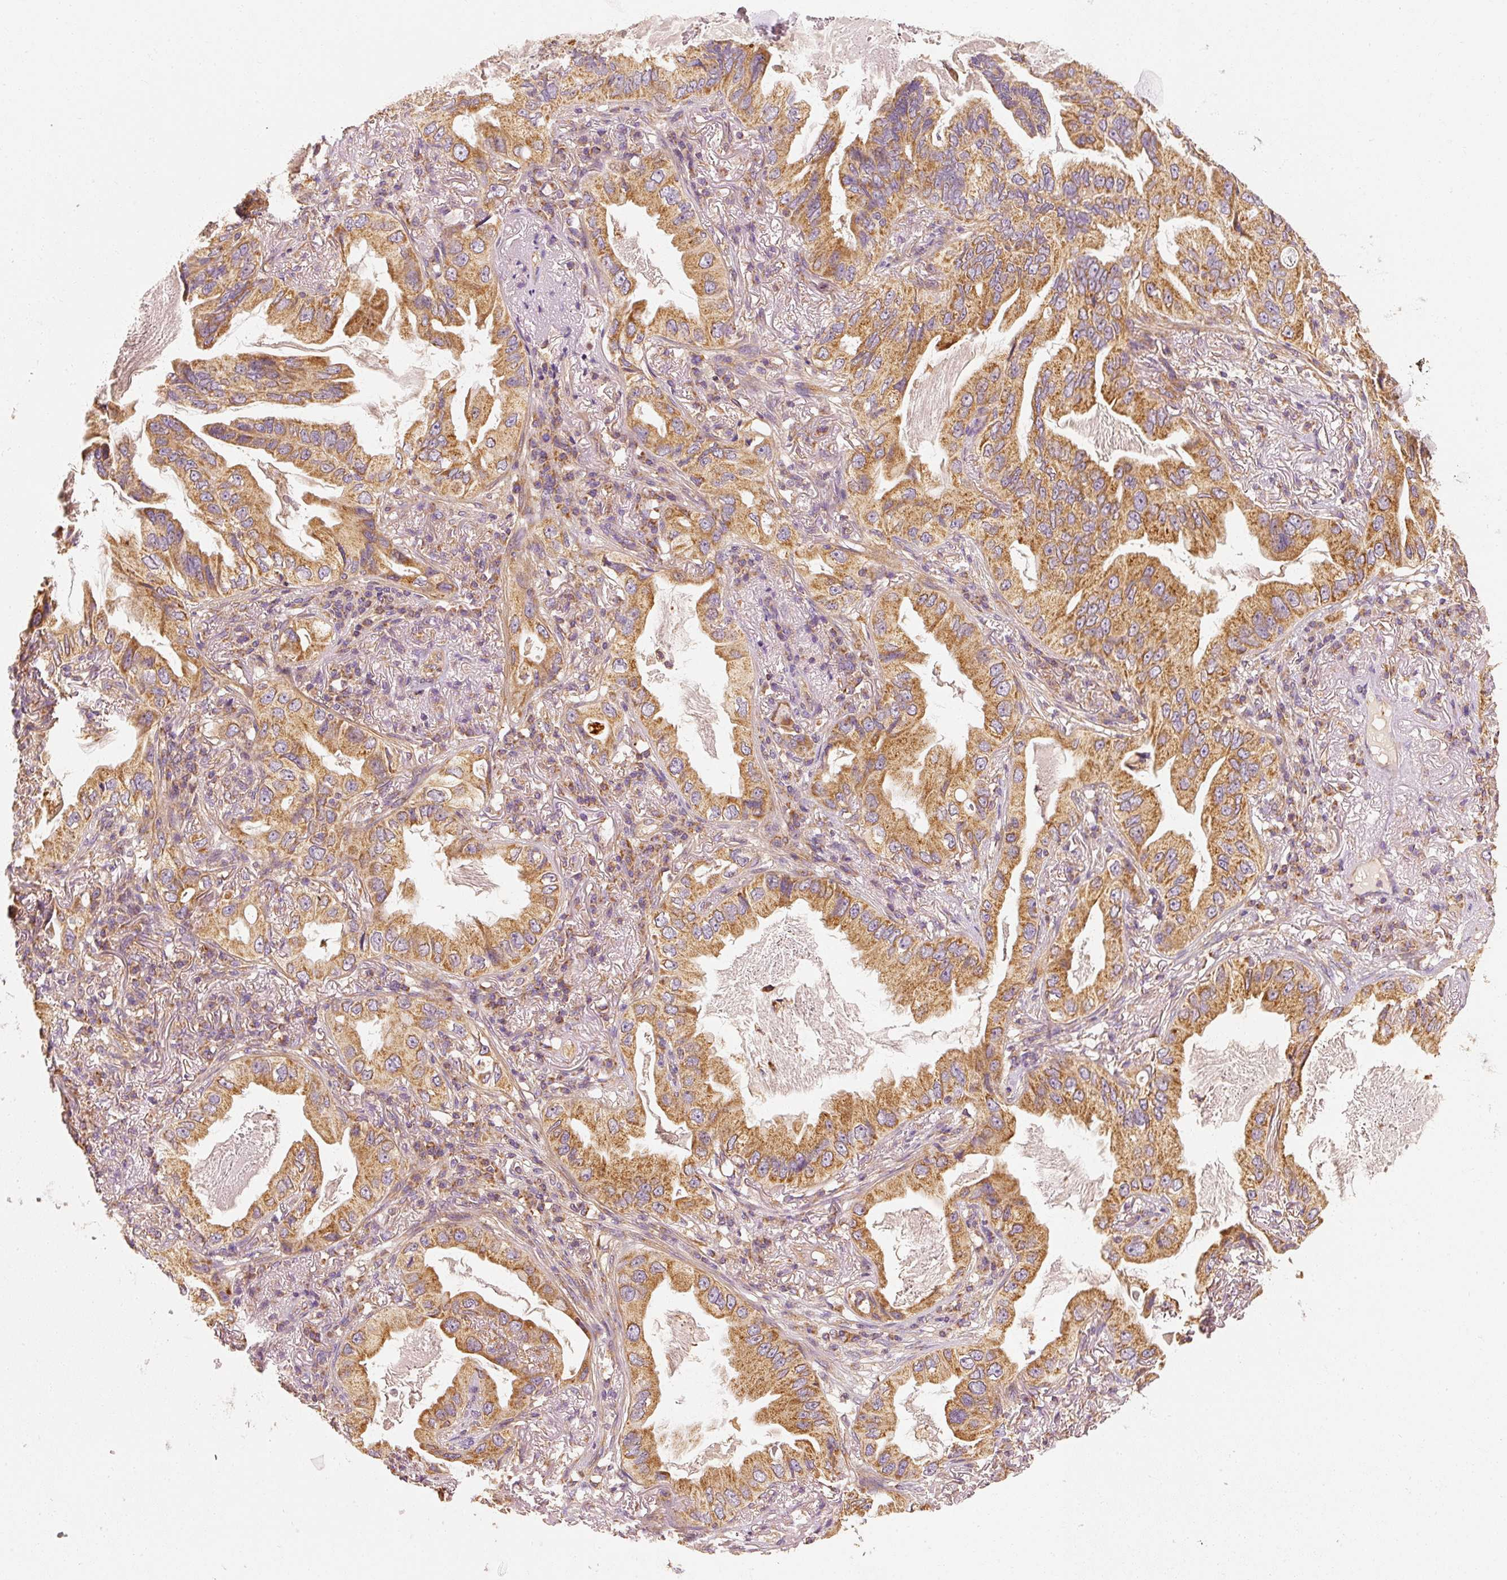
{"staining": {"intensity": "moderate", "quantity": ">75%", "location": "cytoplasmic/membranous"}, "tissue": "lung cancer", "cell_type": "Tumor cells", "image_type": "cancer", "snomed": [{"axis": "morphology", "description": "Adenocarcinoma, NOS"}, {"axis": "topography", "description": "Lung"}], "caption": "Immunohistochemical staining of human adenocarcinoma (lung) reveals medium levels of moderate cytoplasmic/membranous expression in about >75% of tumor cells. (IHC, brightfield microscopy, high magnification).", "gene": "TOMM40", "patient": {"sex": "female", "age": 69}}